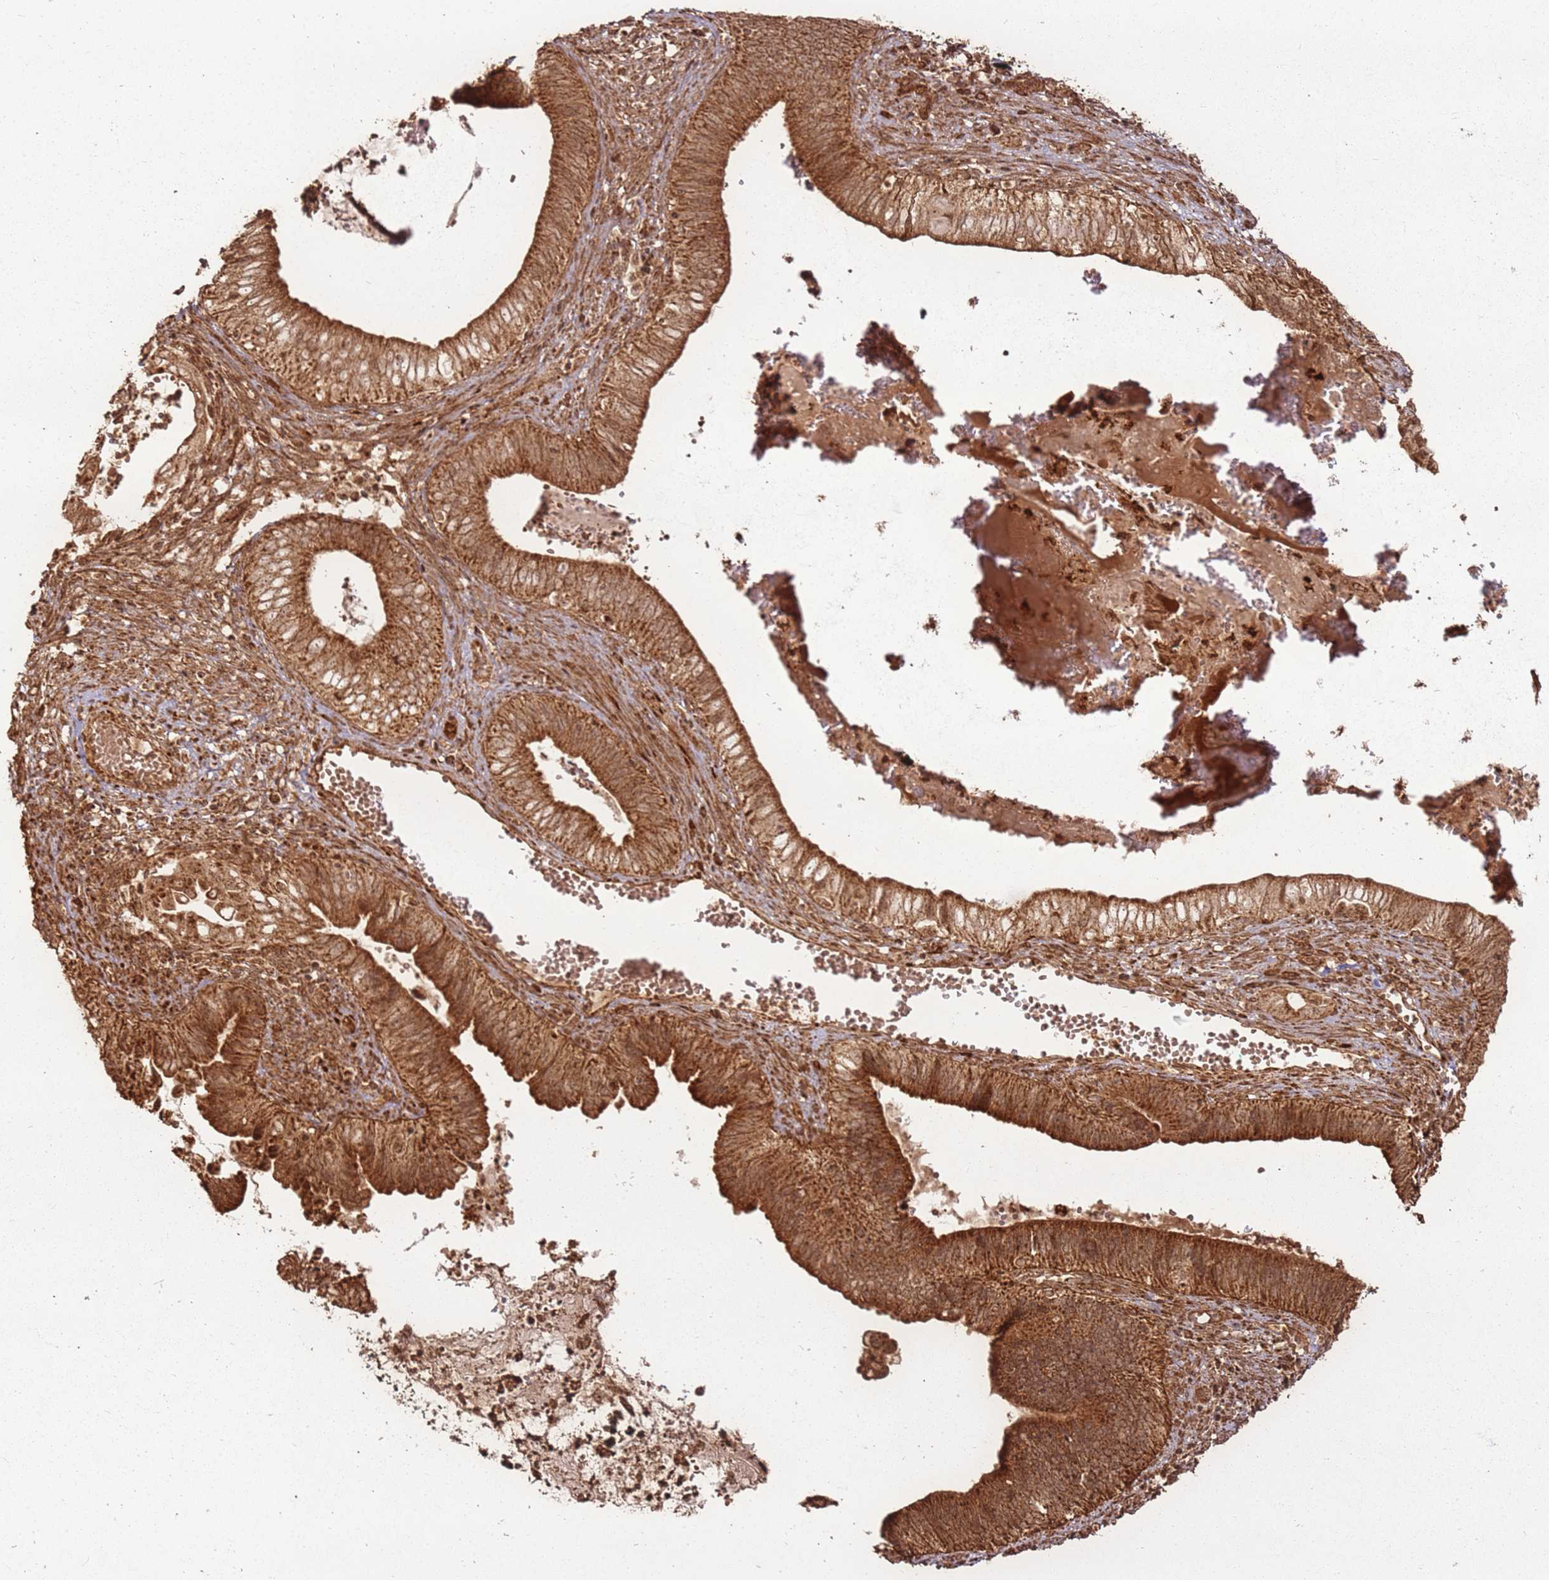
{"staining": {"intensity": "strong", "quantity": ">75%", "location": "cytoplasmic/membranous"}, "tissue": "cervical cancer", "cell_type": "Tumor cells", "image_type": "cancer", "snomed": [{"axis": "morphology", "description": "Adenocarcinoma, NOS"}, {"axis": "topography", "description": "Cervix"}], "caption": "Immunohistochemical staining of human cervical cancer (adenocarcinoma) exhibits strong cytoplasmic/membranous protein positivity in approximately >75% of tumor cells.", "gene": "MRPS6", "patient": {"sex": "female", "age": 42}}